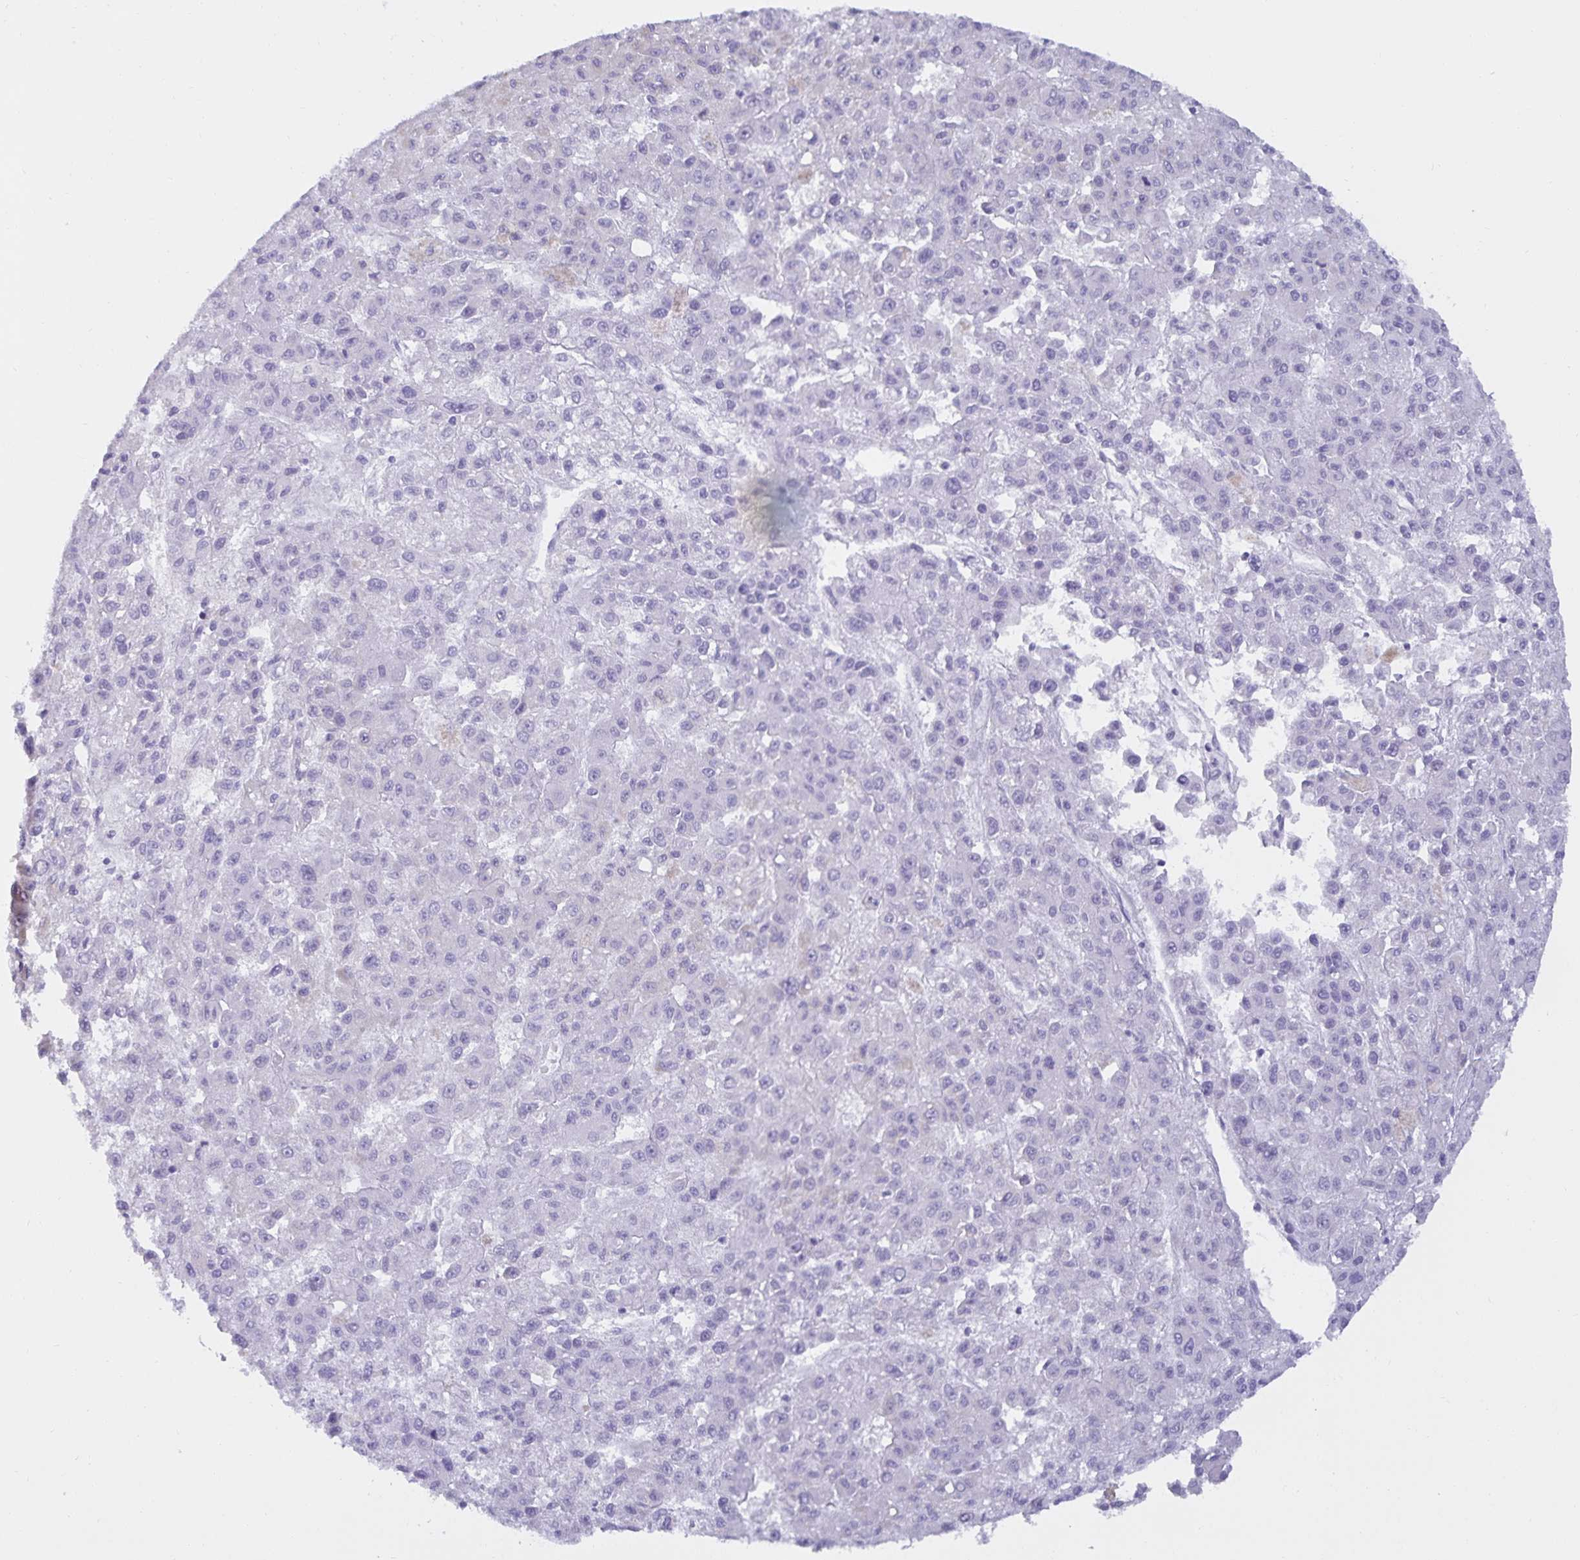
{"staining": {"intensity": "negative", "quantity": "none", "location": "none"}, "tissue": "liver cancer", "cell_type": "Tumor cells", "image_type": "cancer", "snomed": [{"axis": "morphology", "description": "Carcinoma, Hepatocellular, NOS"}, {"axis": "topography", "description": "Liver"}], "caption": "Tumor cells show no significant expression in hepatocellular carcinoma (liver). (Brightfield microscopy of DAB immunohistochemistry (IHC) at high magnification).", "gene": "MON2", "patient": {"sex": "male", "age": 70}}